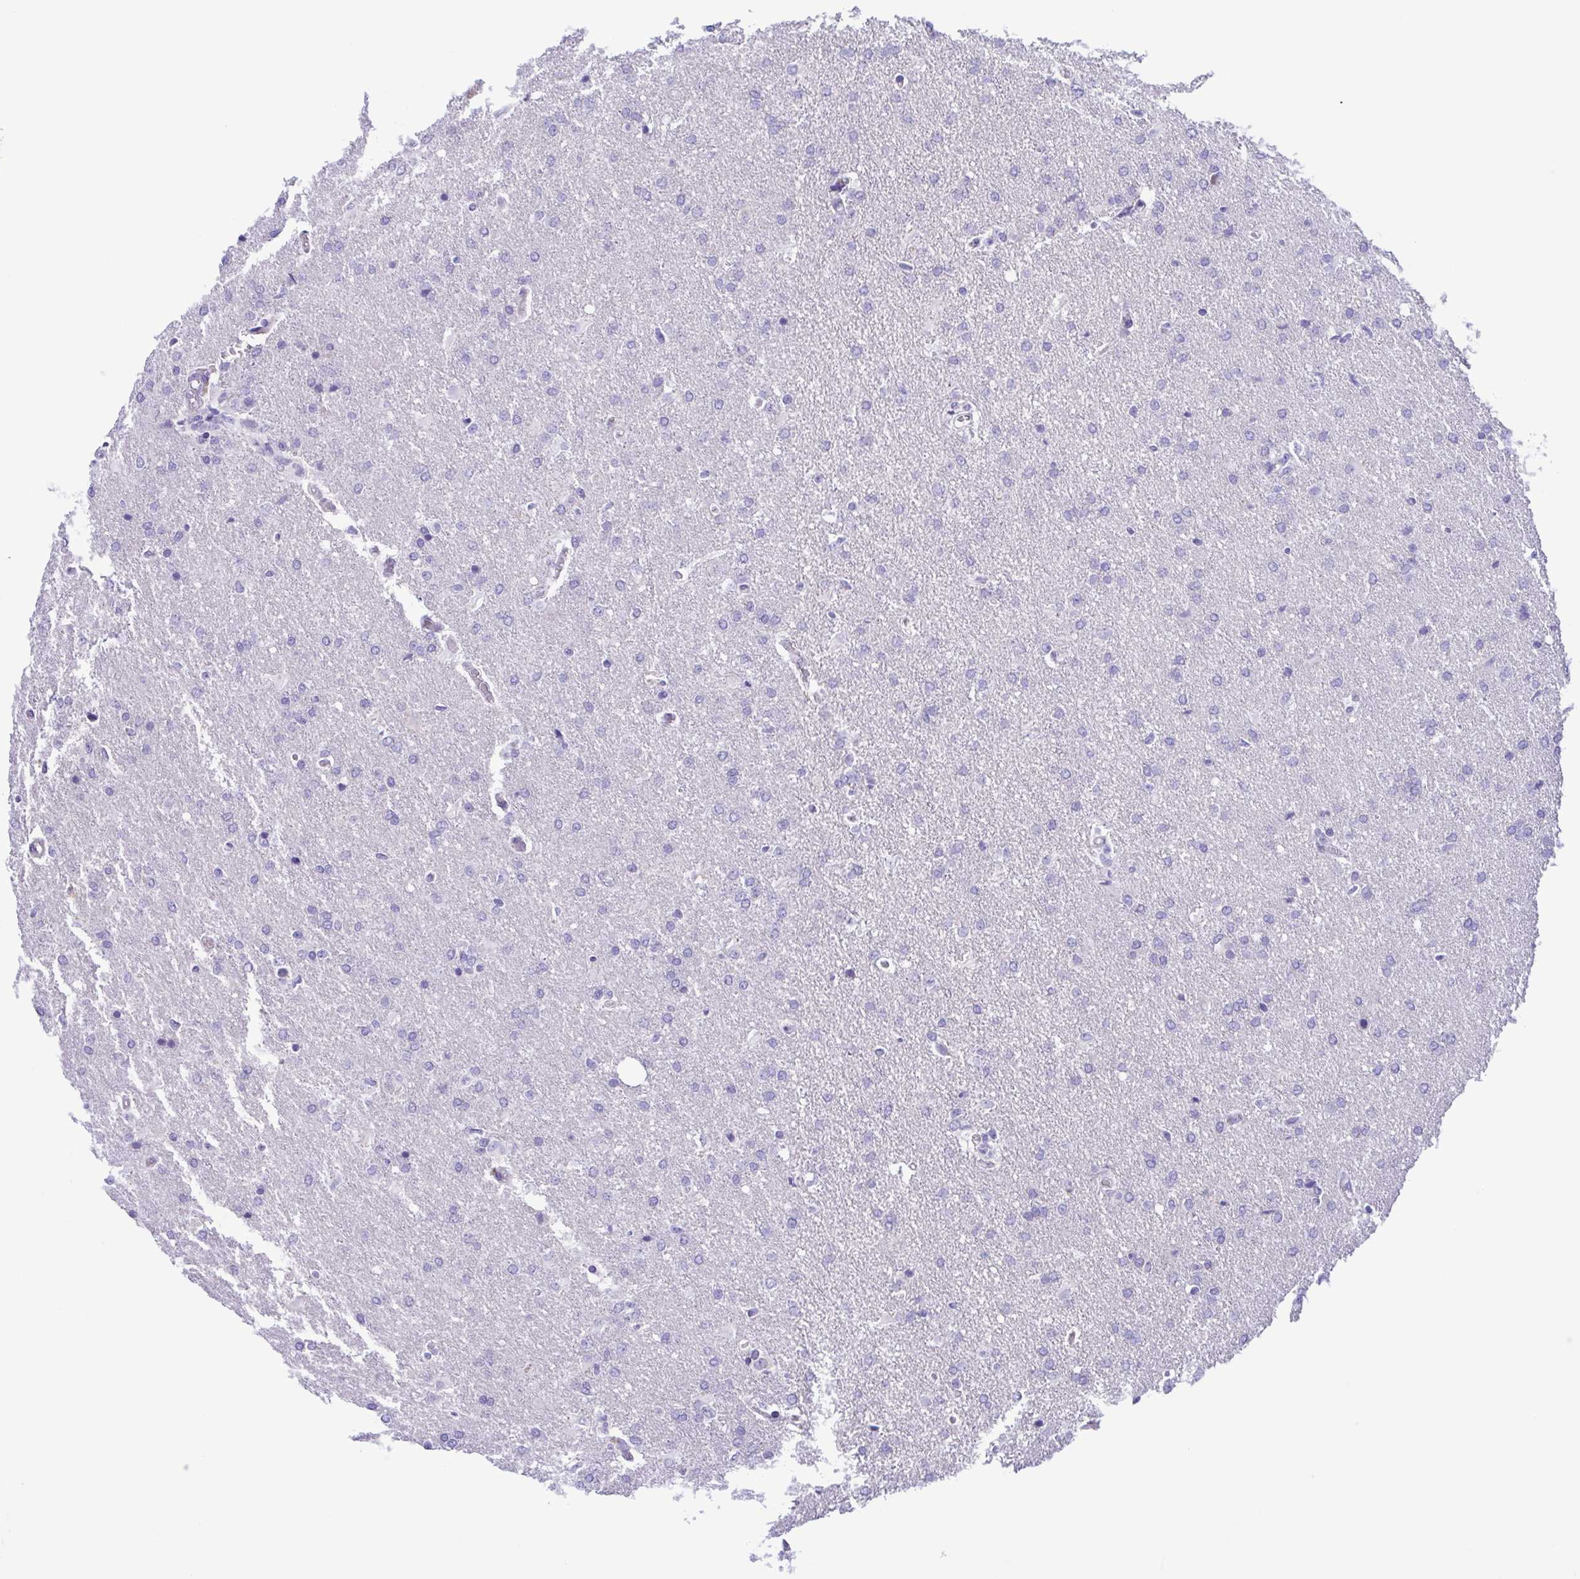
{"staining": {"intensity": "negative", "quantity": "none", "location": "none"}, "tissue": "glioma", "cell_type": "Tumor cells", "image_type": "cancer", "snomed": [{"axis": "morphology", "description": "Glioma, malignant, High grade"}, {"axis": "topography", "description": "Brain"}], "caption": "This is an immunohistochemistry (IHC) histopathology image of human high-grade glioma (malignant). There is no positivity in tumor cells.", "gene": "LDHC", "patient": {"sex": "male", "age": 68}}